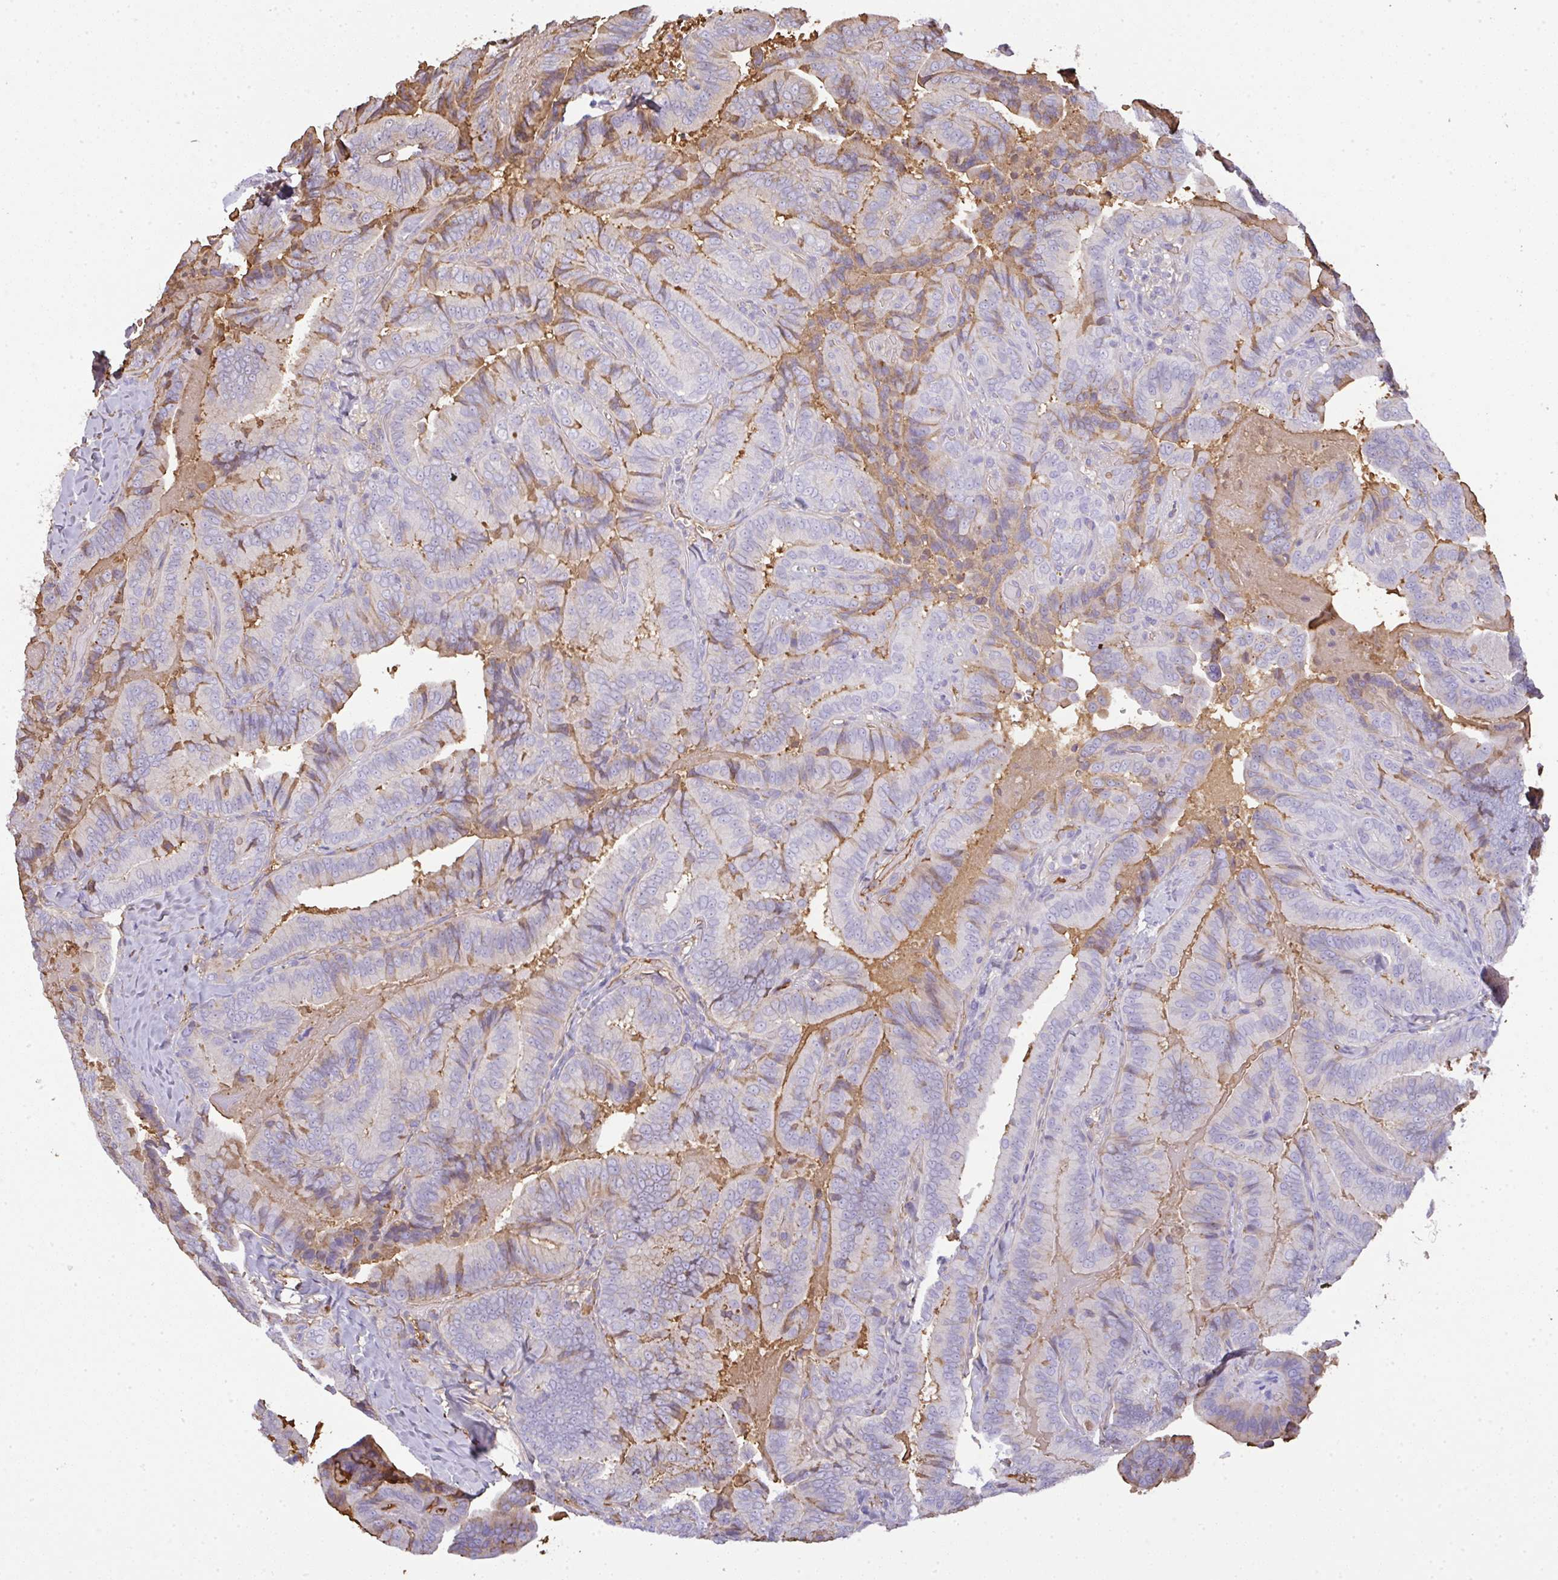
{"staining": {"intensity": "weak", "quantity": "<25%", "location": "cytoplasmic/membranous"}, "tissue": "thyroid cancer", "cell_type": "Tumor cells", "image_type": "cancer", "snomed": [{"axis": "morphology", "description": "Papillary adenocarcinoma, NOS"}, {"axis": "topography", "description": "Thyroid gland"}], "caption": "The micrograph demonstrates no staining of tumor cells in thyroid cancer (papillary adenocarcinoma).", "gene": "SMYD5", "patient": {"sex": "male", "age": 61}}